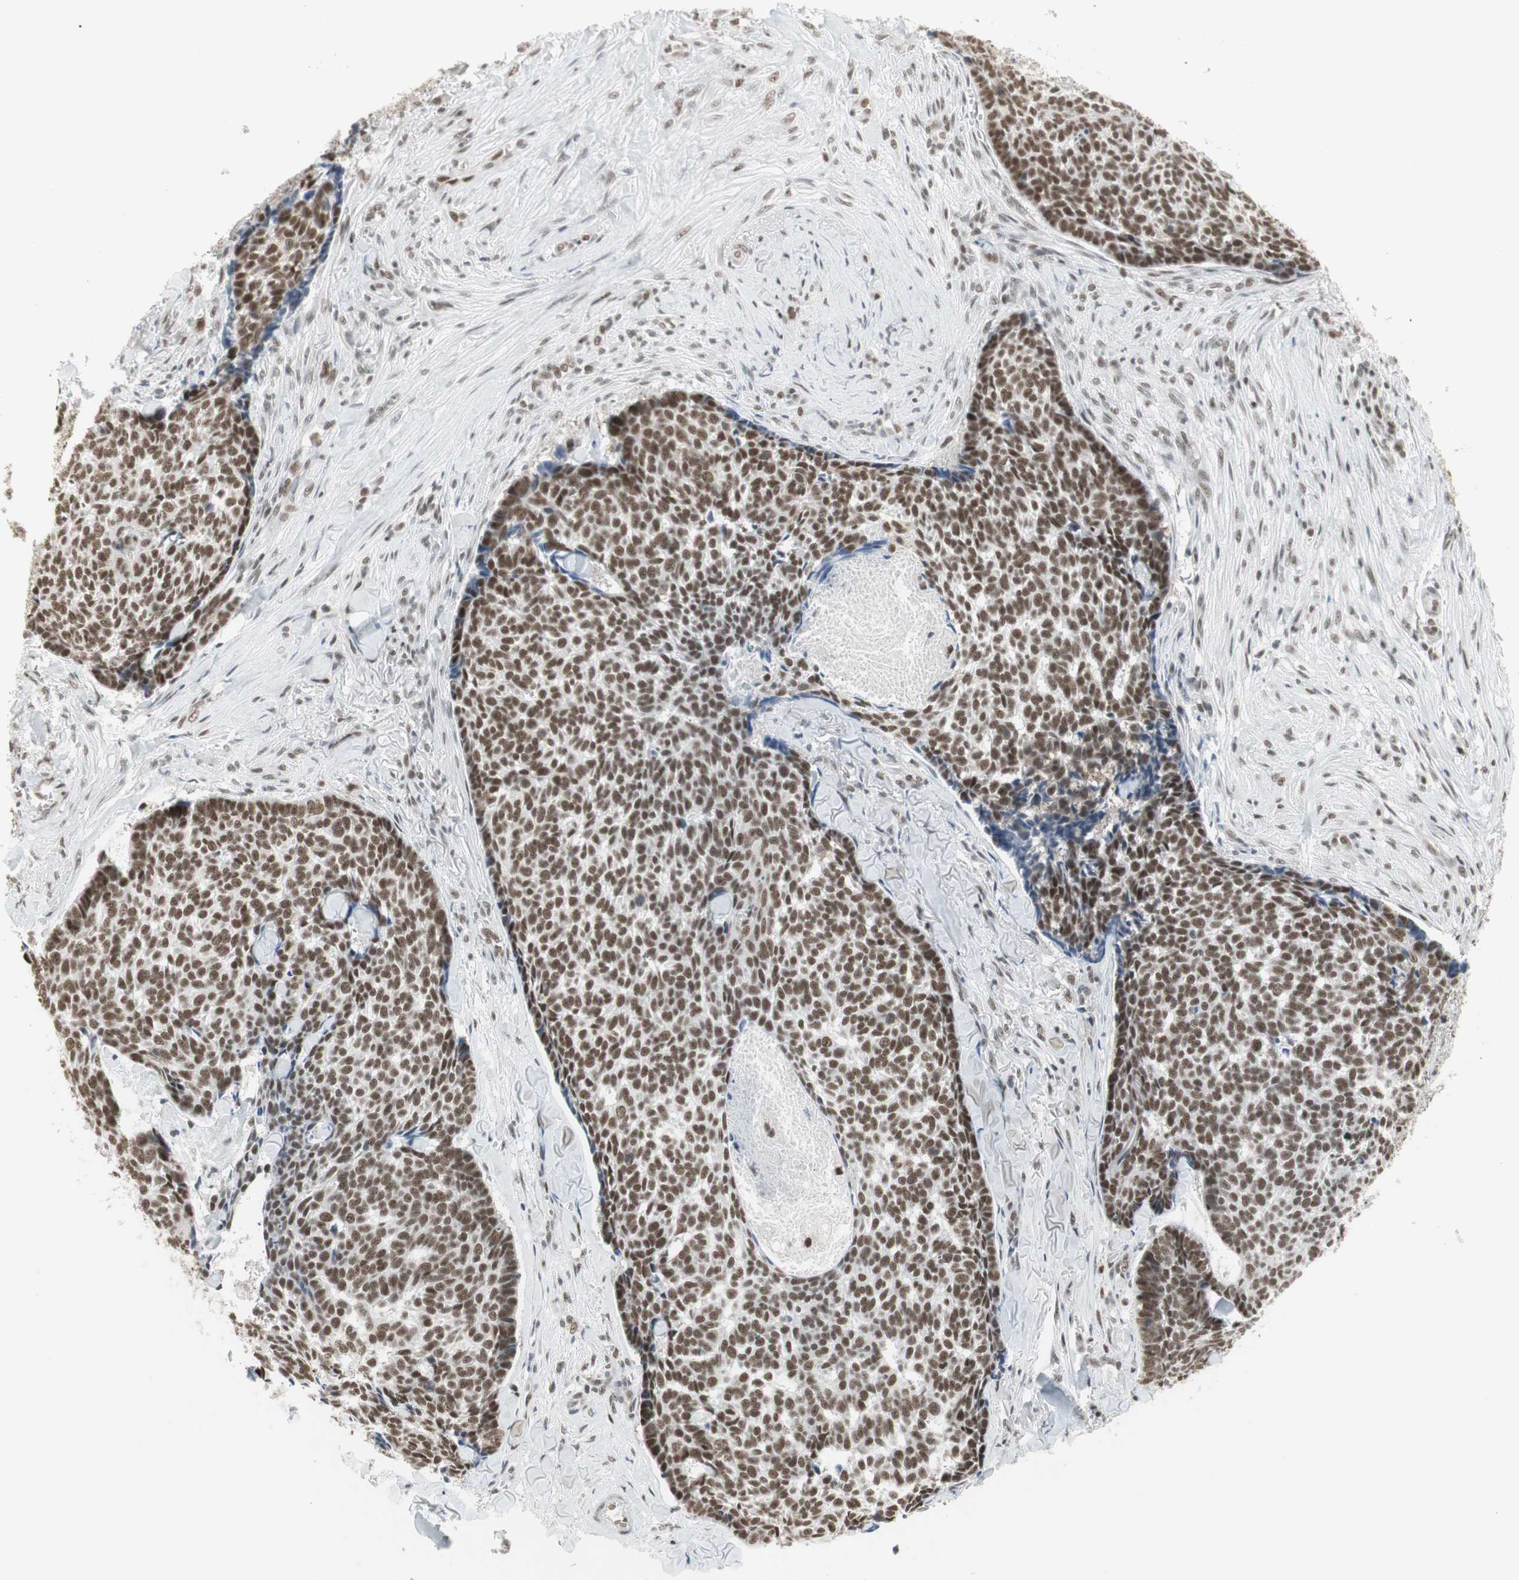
{"staining": {"intensity": "strong", "quantity": ">75%", "location": "nuclear"}, "tissue": "skin cancer", "cell_type": "Tumor cells", "image_type": "cancer", "snomed": [{"axis": "morphology", "description": "Basal cell carcinoma"}, {"axis": "topography", "description": "Skin"}], "caption": "Brown immunohistochemical staining in skin basal cell carcinoma exhibits strong nuclear positivity in about >75% of tumor cells. The protein of interest is stained brown, and the nuclei are stained in blue (DAB IHC with brightfield microscopy, high magnification).", "gene": "RTF1", "patient": {"sex": "male", "age": 84}}